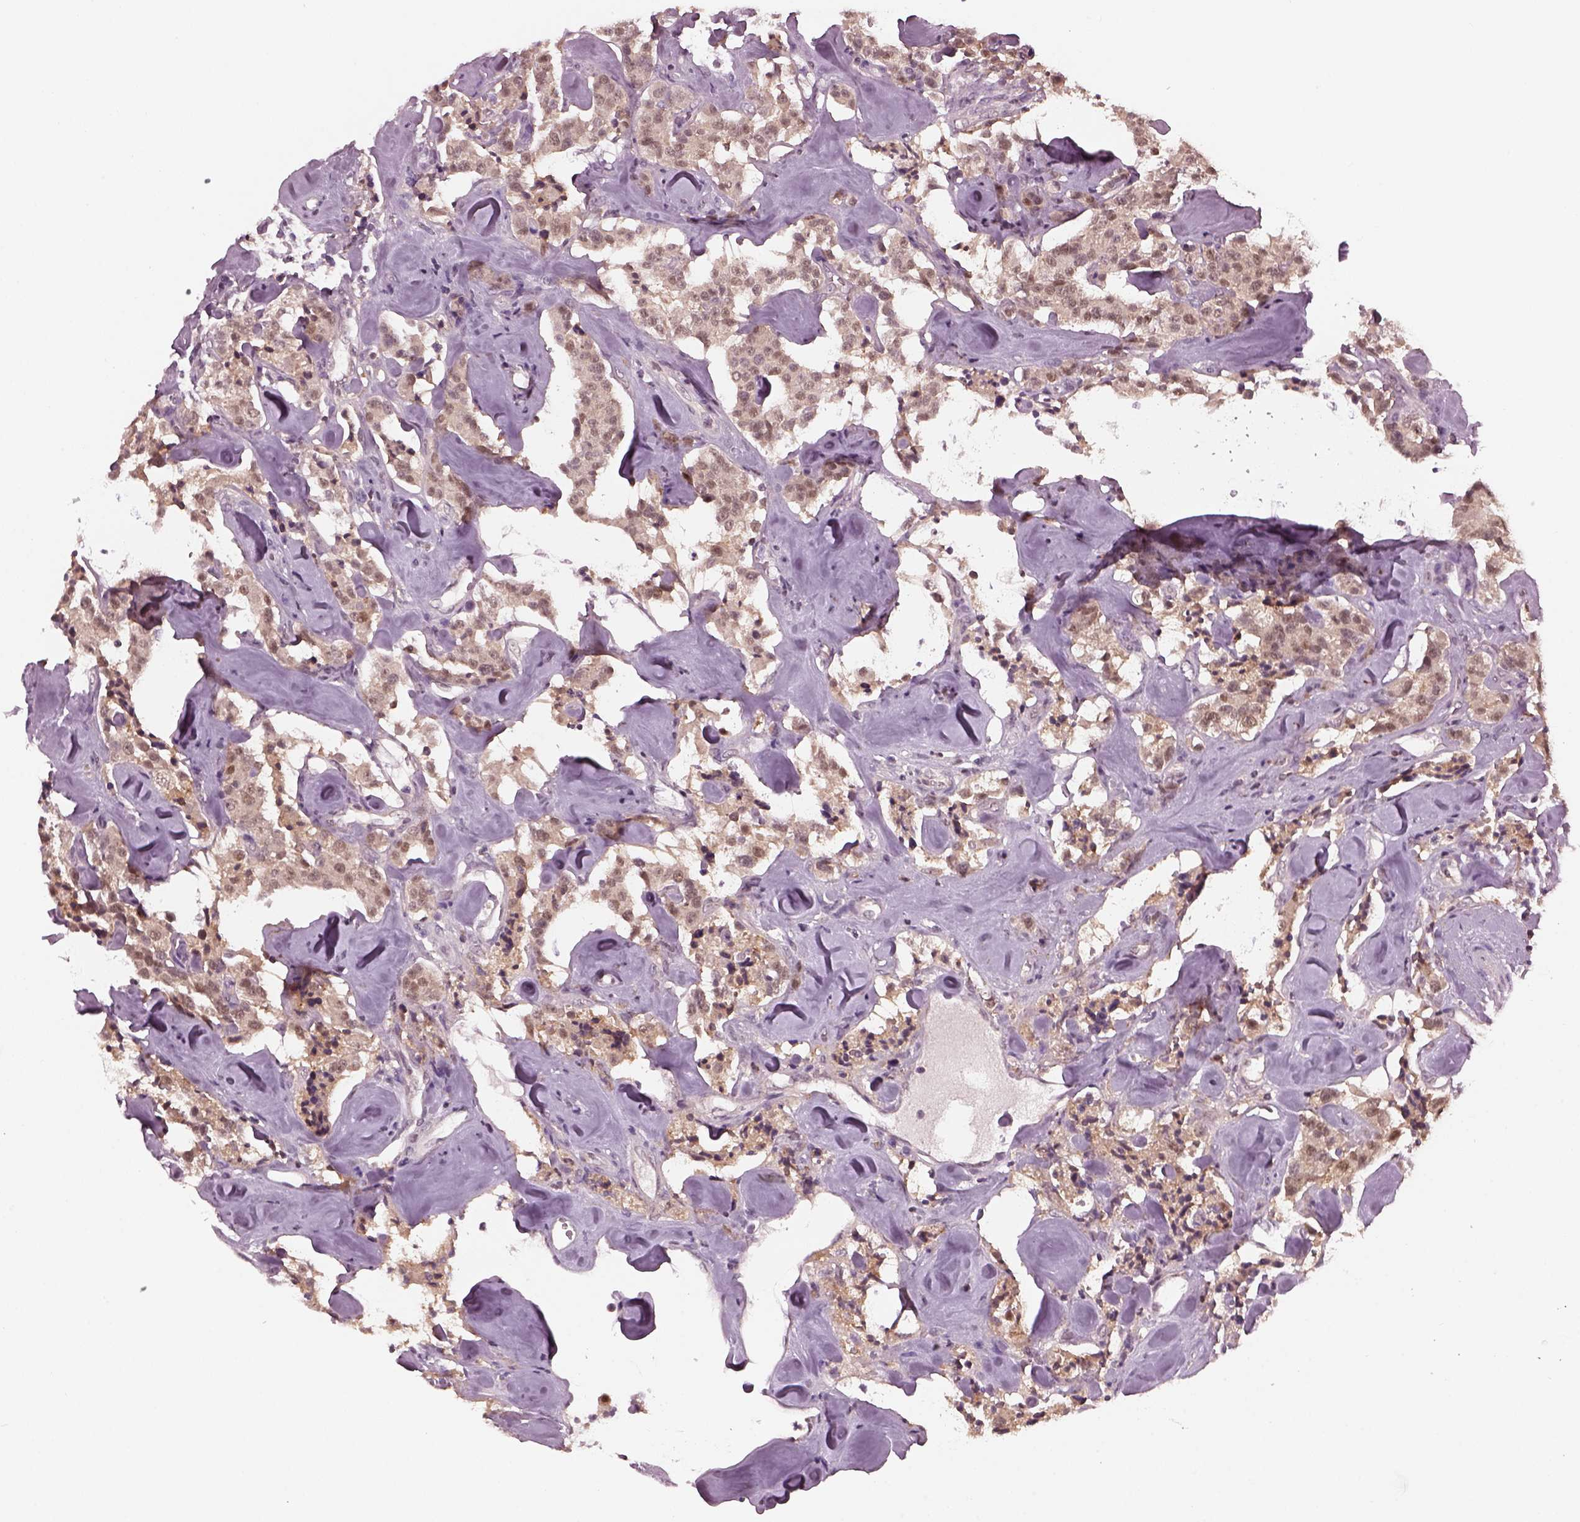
{"staining": {"intensity": "weak", "quantity": ">75%", "location": "cytoplasmic/membranous"}, "tissue": "carcinoid", "cell_type": "Tumor cells", "image_type": "cancer", "snomed": [{"axis": "morphology", "description": "Carcinoid, malignant, NOS"}, {"axis": "topography", "description": "Pancreas"}], "caption": "Tumor cells demonstrate weak cytoplasmic/membranous positivity in about >75% of cells in carcinoid (malignant).", "gene": "SRI", "patient": {"sex": "male", "age": 41}}